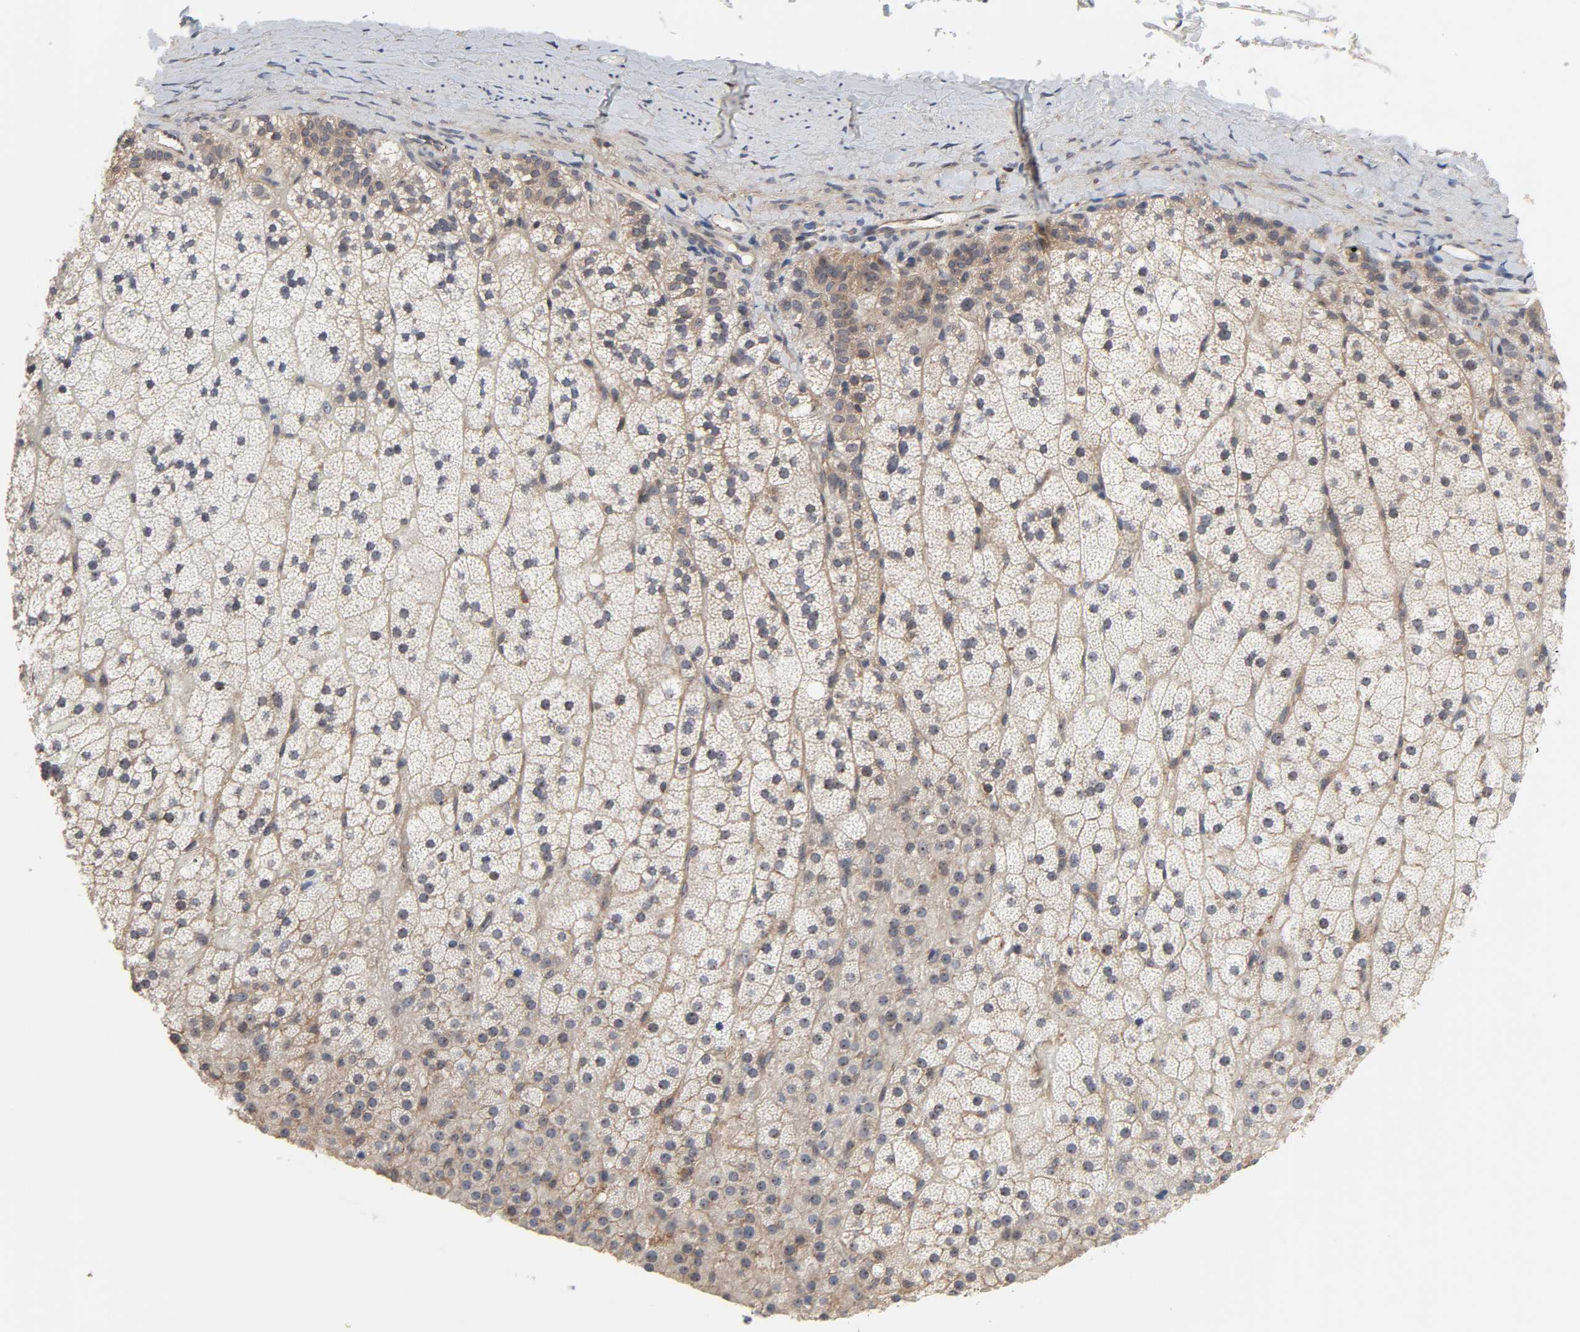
{"staining": {"intensity": "weak", "quantity": "25%-75%", "location": "cytoplasmic/membranous,nuclear"}, "tissue": "adrenal gland", "cell_type": "Glandular cells", "image_type": "normal", "snomed": [{"axis": "morphology", "description": "Normal tissue, NOS"}, {"axis": "topography", "description": "Adrenal gland"}], "caption": "Weak cytoplasmic/membranous,nuclear expression for a protein is appreciated in approximately 25%-75% of glandular cells of normal adrenal gland using immunohistochemistry.", "gene": "DDX10", "patient": {"sex": "male", "age": 35}}